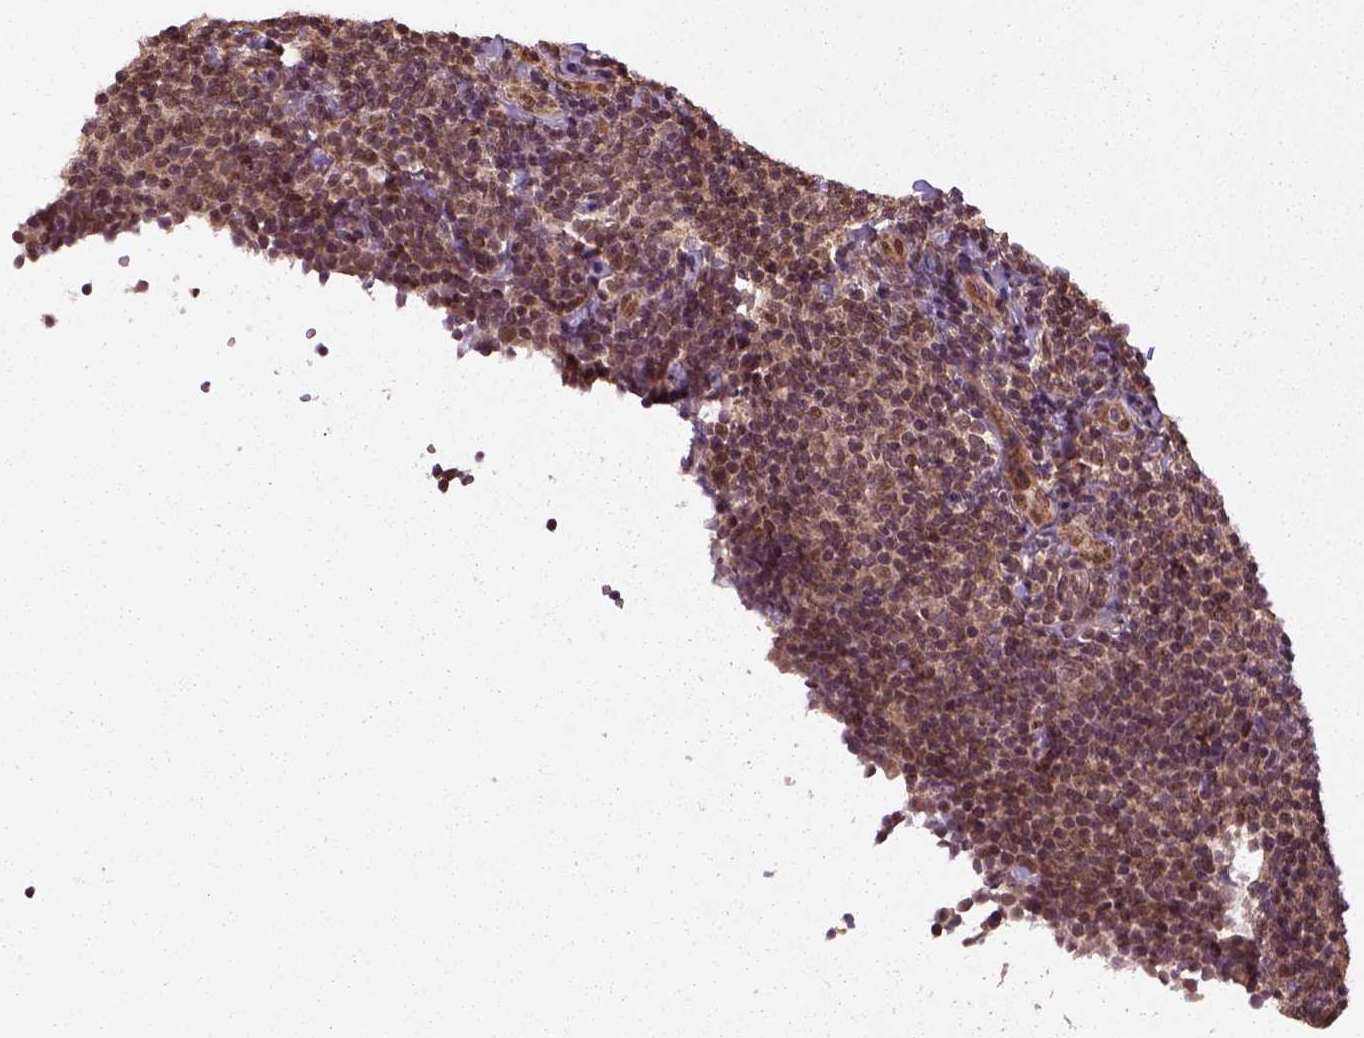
{"staining": {"intensity": "moderate", "quantity": ">75%", "location": "cytoplasmic/membranous"}, "tissue": "lymphoma", "cell_type": "Tumor cells", "image_type": "cancer", "snomed": [{"axis": "morphology", "description": "Malignant lymphoma, non-Hodgkin's type, Low grade"}, {"axis": "topography", "description": "Lymph node"}], "caption": "Lymphoma stained with DAB immunohistochemistry (IHC) reveals medium levels of moderate cytoplasmic/membranous expression in approximately >75% of tumor cells.", "gene": "NUDT9", "patient": {"sex": "female", "age": 56}}